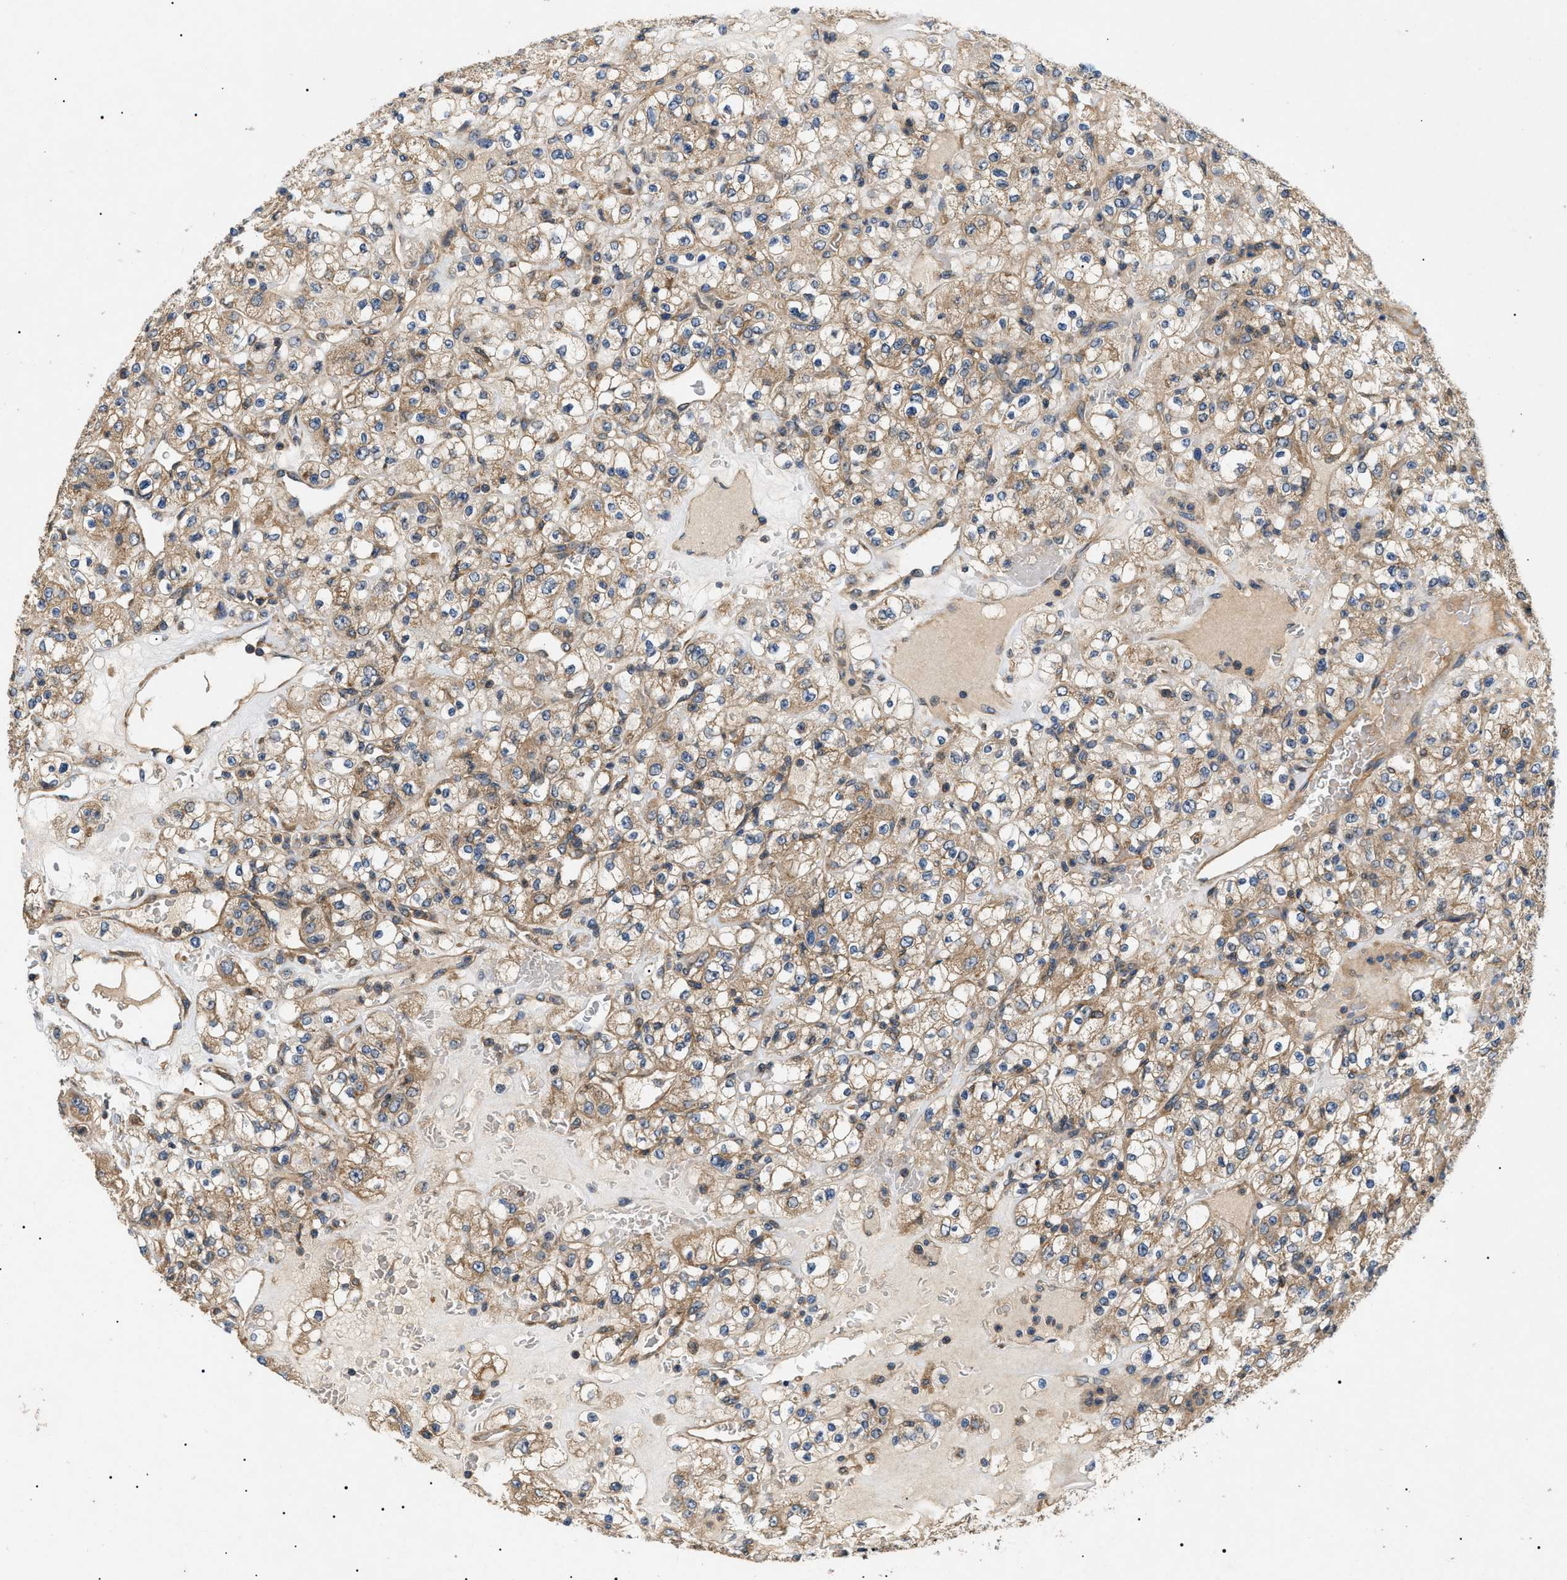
{"staining": {"intensity": "moderate", "quantity": ">75%", "location": "cytoplasmic/membranous"}, "tissue": "renal cancer", "cell_type": "Tumor cells", "image_type": "cancer", "snomed": [{"axis": "morphology", "description": "Normal tissue, NOS"}, {"axis": "morphology", "description": "Adenocarcinoma, NOS"}, {"axis": "topography", "description": "Kidney"}], "caption": "Approximately >75% of tumor cells in human renal cancer display moderate cytoplasmic/membranous protein staining as visualized by brown immunohistochemical staining.", "gene": "PPM1B", "patient": {"sex": "female", "age": 72}}